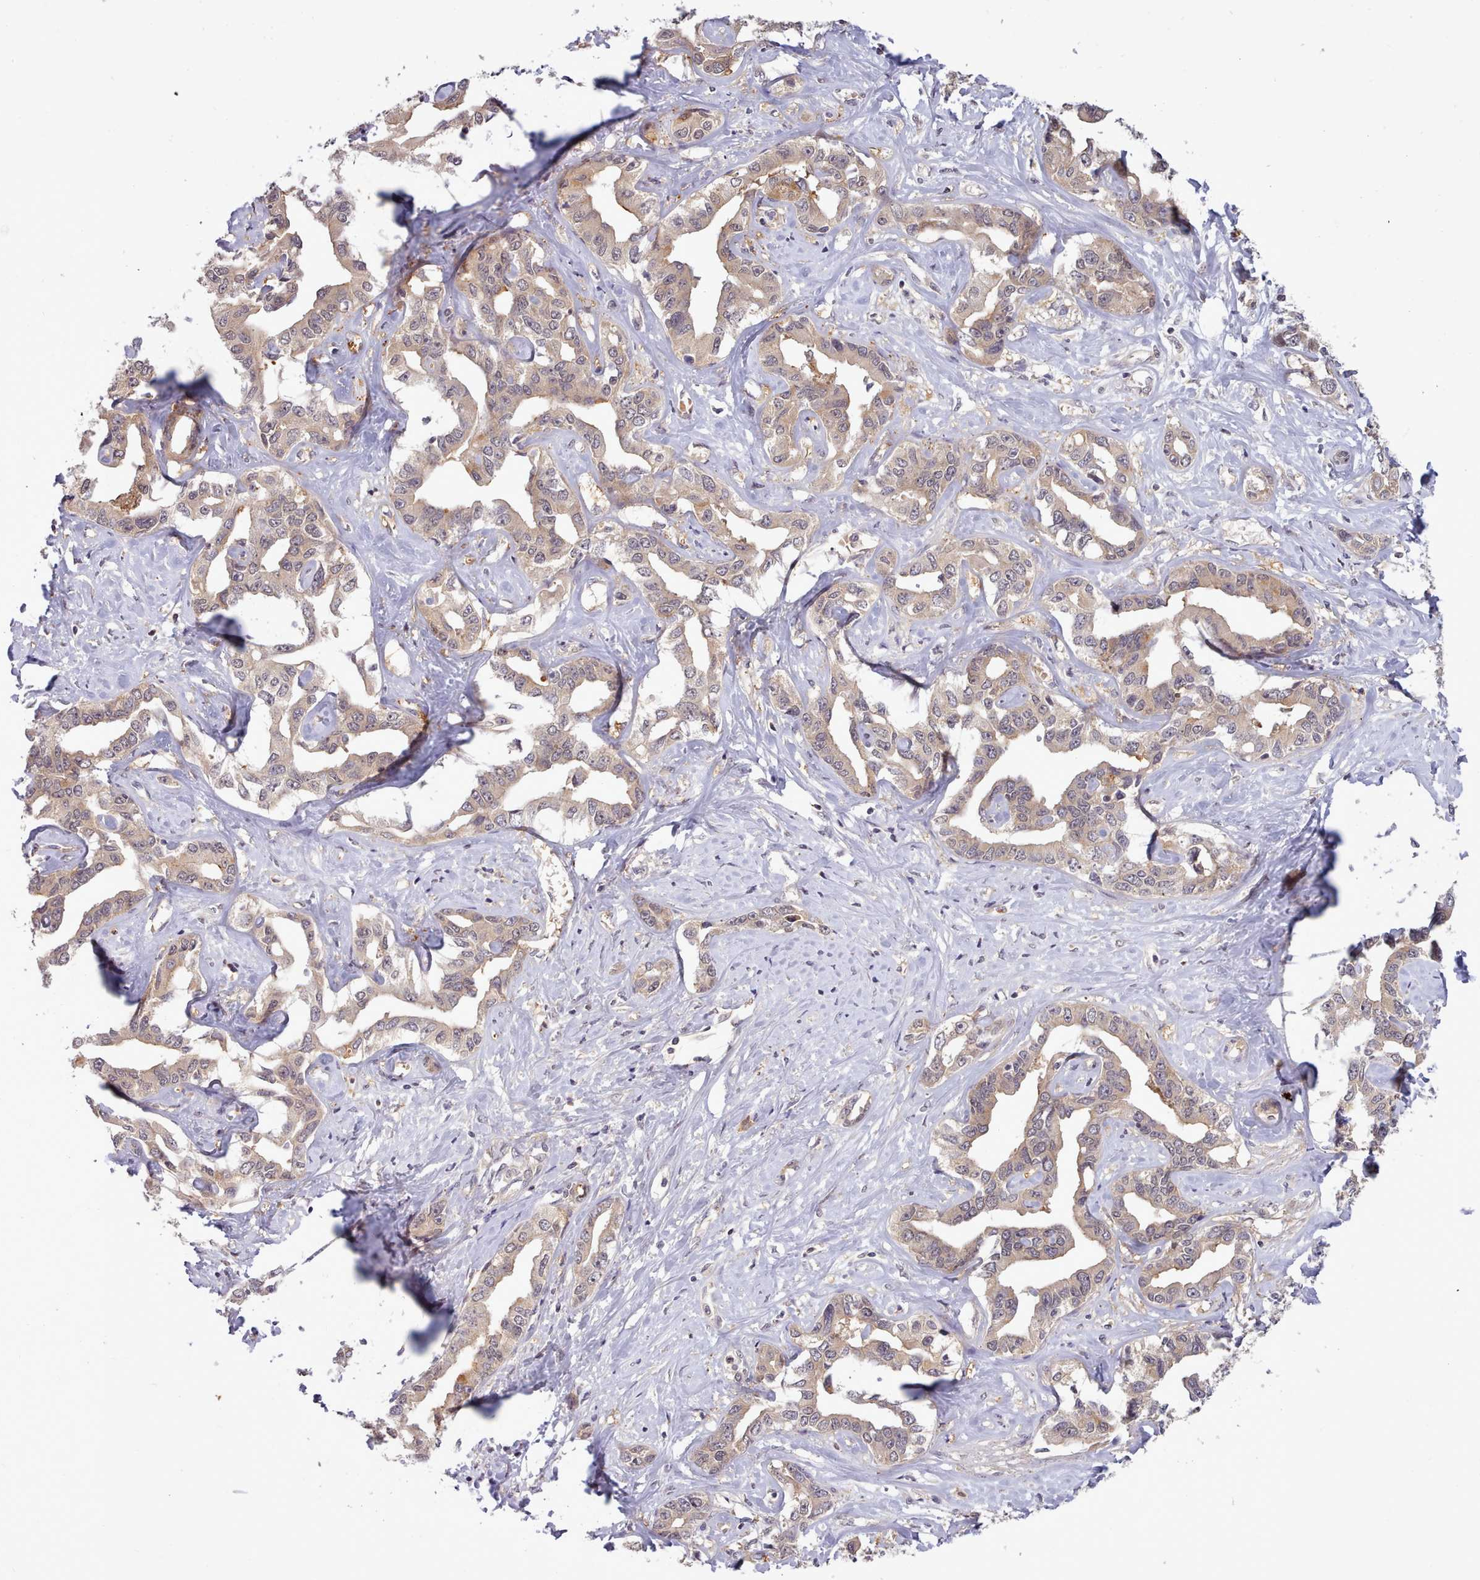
{"staining": {"intensity": "weak", "quantity": ">75%", "location": "cytoplasmic/membranous,nuclear"}, "tissue": "liver cancer", "cell_type": "Tumor cells", "image_type": "cancer", "snomed": [{"axis": "morphology", "description": "Cholangiocarcinoma"}, {"axis": "topography", "description": "Liver"}], "caption": "DAB (3,3'-diaminobenzidine) immunohistochemical staining of liver cholangiocarcinoma shows weak cytoplasmic/membranous and nuclear protein staining in about >75% of tumor cells.", "gene": "ARL17A", "patient": {"sex": "male", "age": 59}}